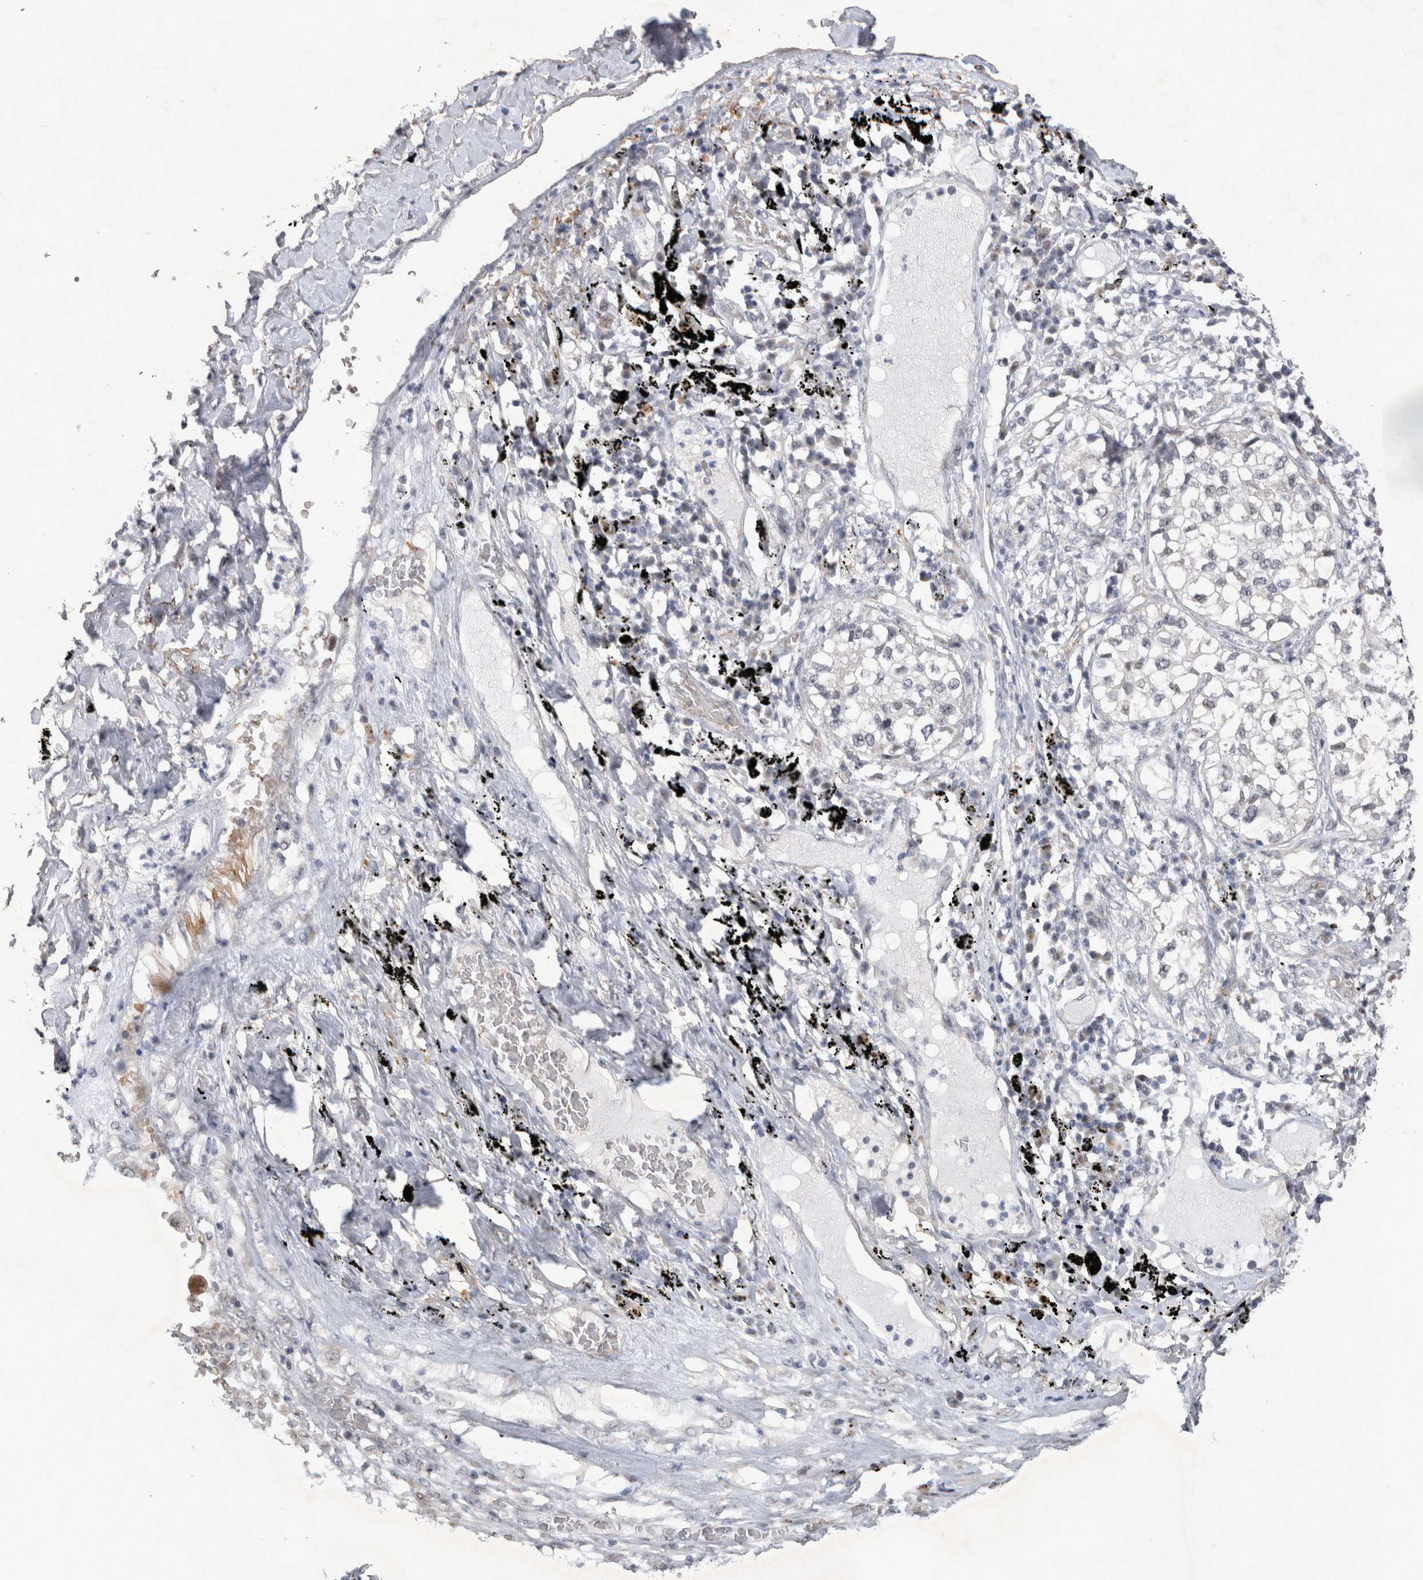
{"staining": {"intensity": "negative", "quantity": "none", "location": "none"}, "tissue": "lung cancer", "cell_type": "Tumor cells", "image_type": "cancer", "snomed": [{"axis": "morphology", "description": "Adenocarcinoma, NOS"}, {"axis": "topography", "description": "Lung"}], "caption": "A high-resolution image shows IHC staining of adenocarcinoma (lung), which shows no significant staining in tumor cells.", "gene": "IFI44", "patient": {"sex": "male", "age": 63}}